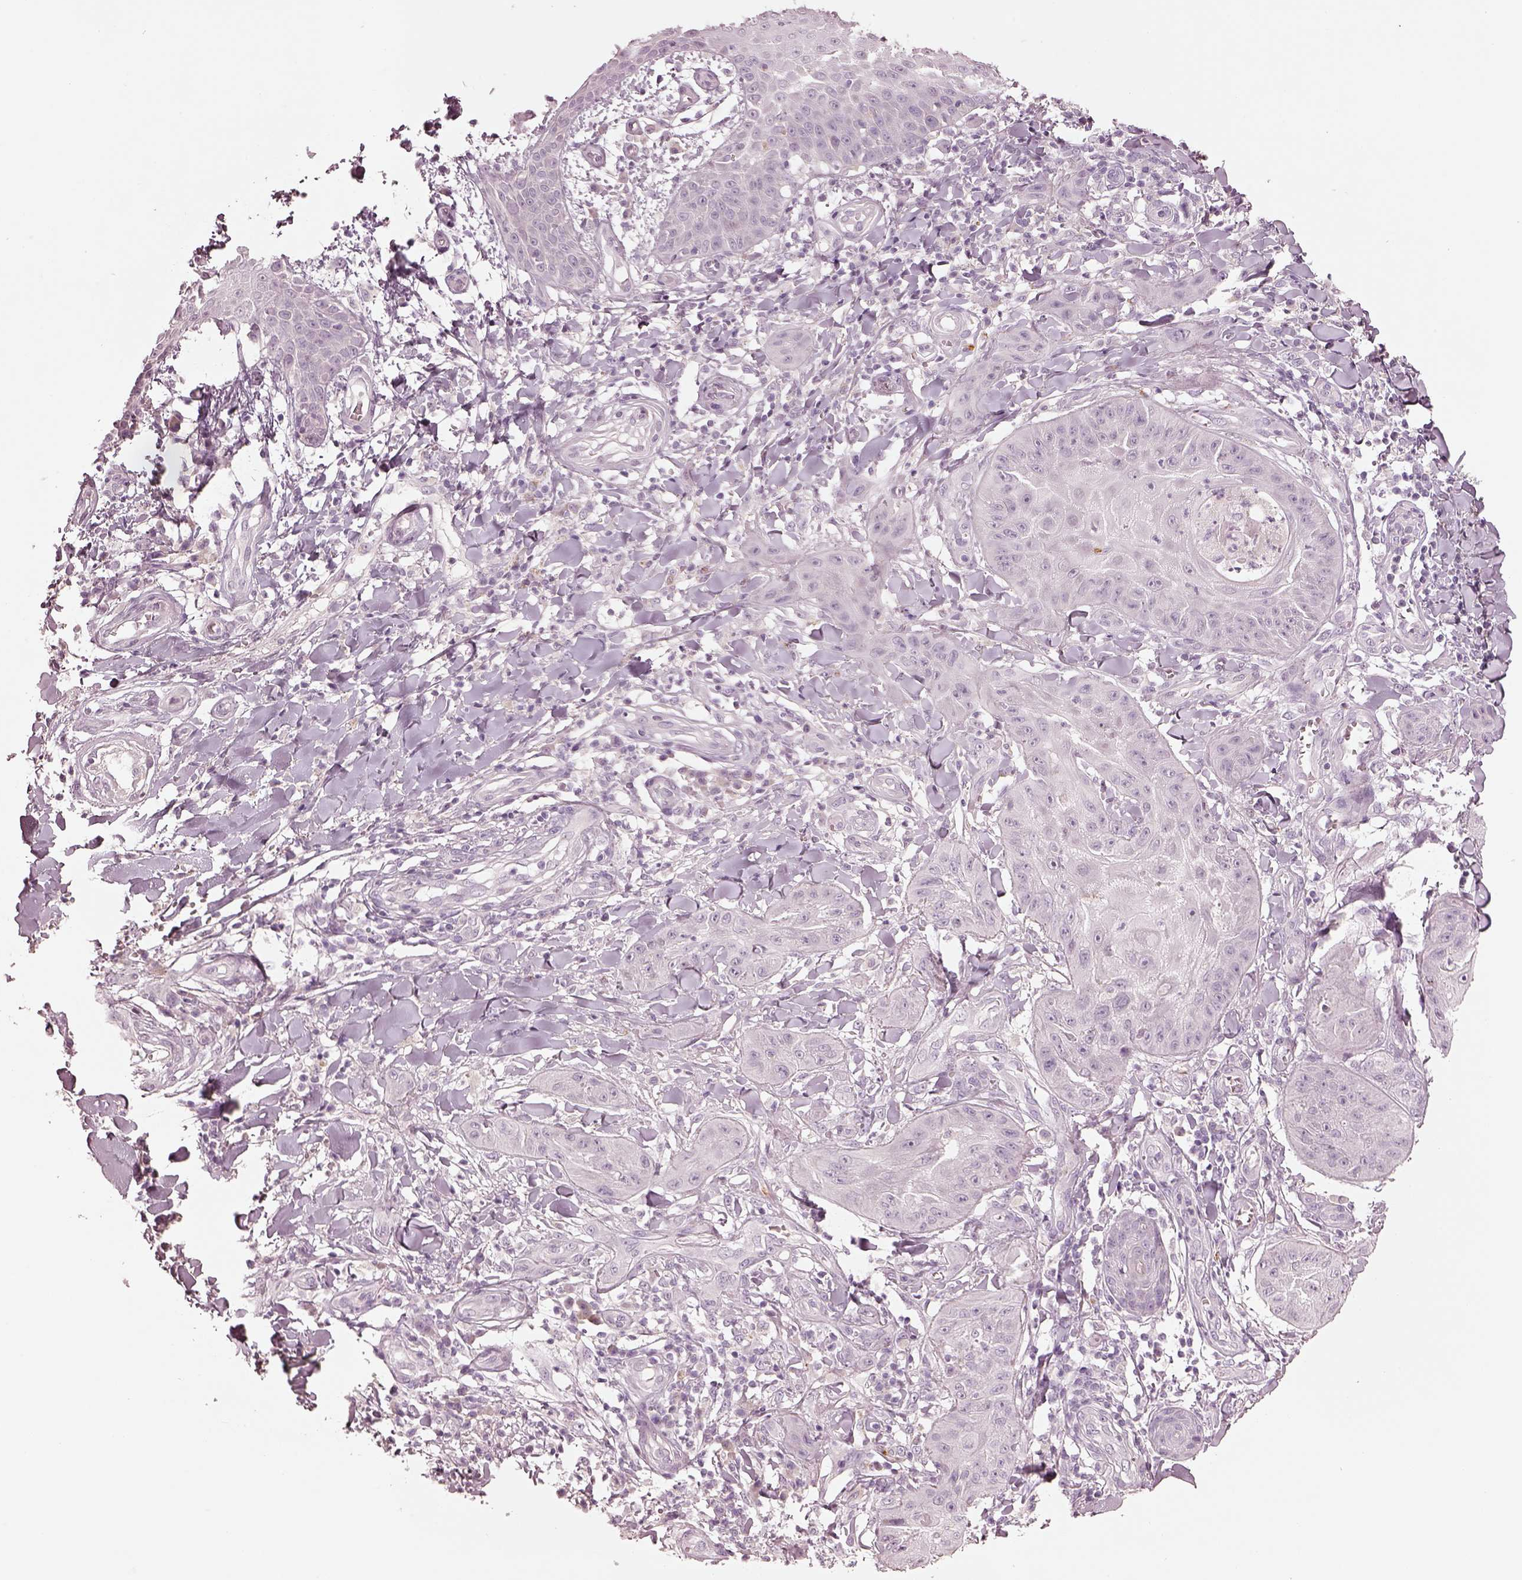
{"staining": {"intensity": "negative", "quantity": "none", "location": "none"}, "tissue": "skin cancer", "cell_type": "Tumor cells", "image_type": "cancer", "snomed": [{"axis": "morphology", "description": "Squamous cell carcinoma, NOS"}, {"axis": "topography", "description": "Skin"}], "caption": "This is a histopathology image of immunohistochemistry (IHC) staining of squamous cell carcinoma (skin), which shows no positivity in tumor cells. (DAB (3,3'-diaminobenzidine) immunohistochemistry (IHC) visualized using brightfield microscopy, high magnification).", "gene": "SPATA6L", "patient": {"sex": "male", "age": 70}}